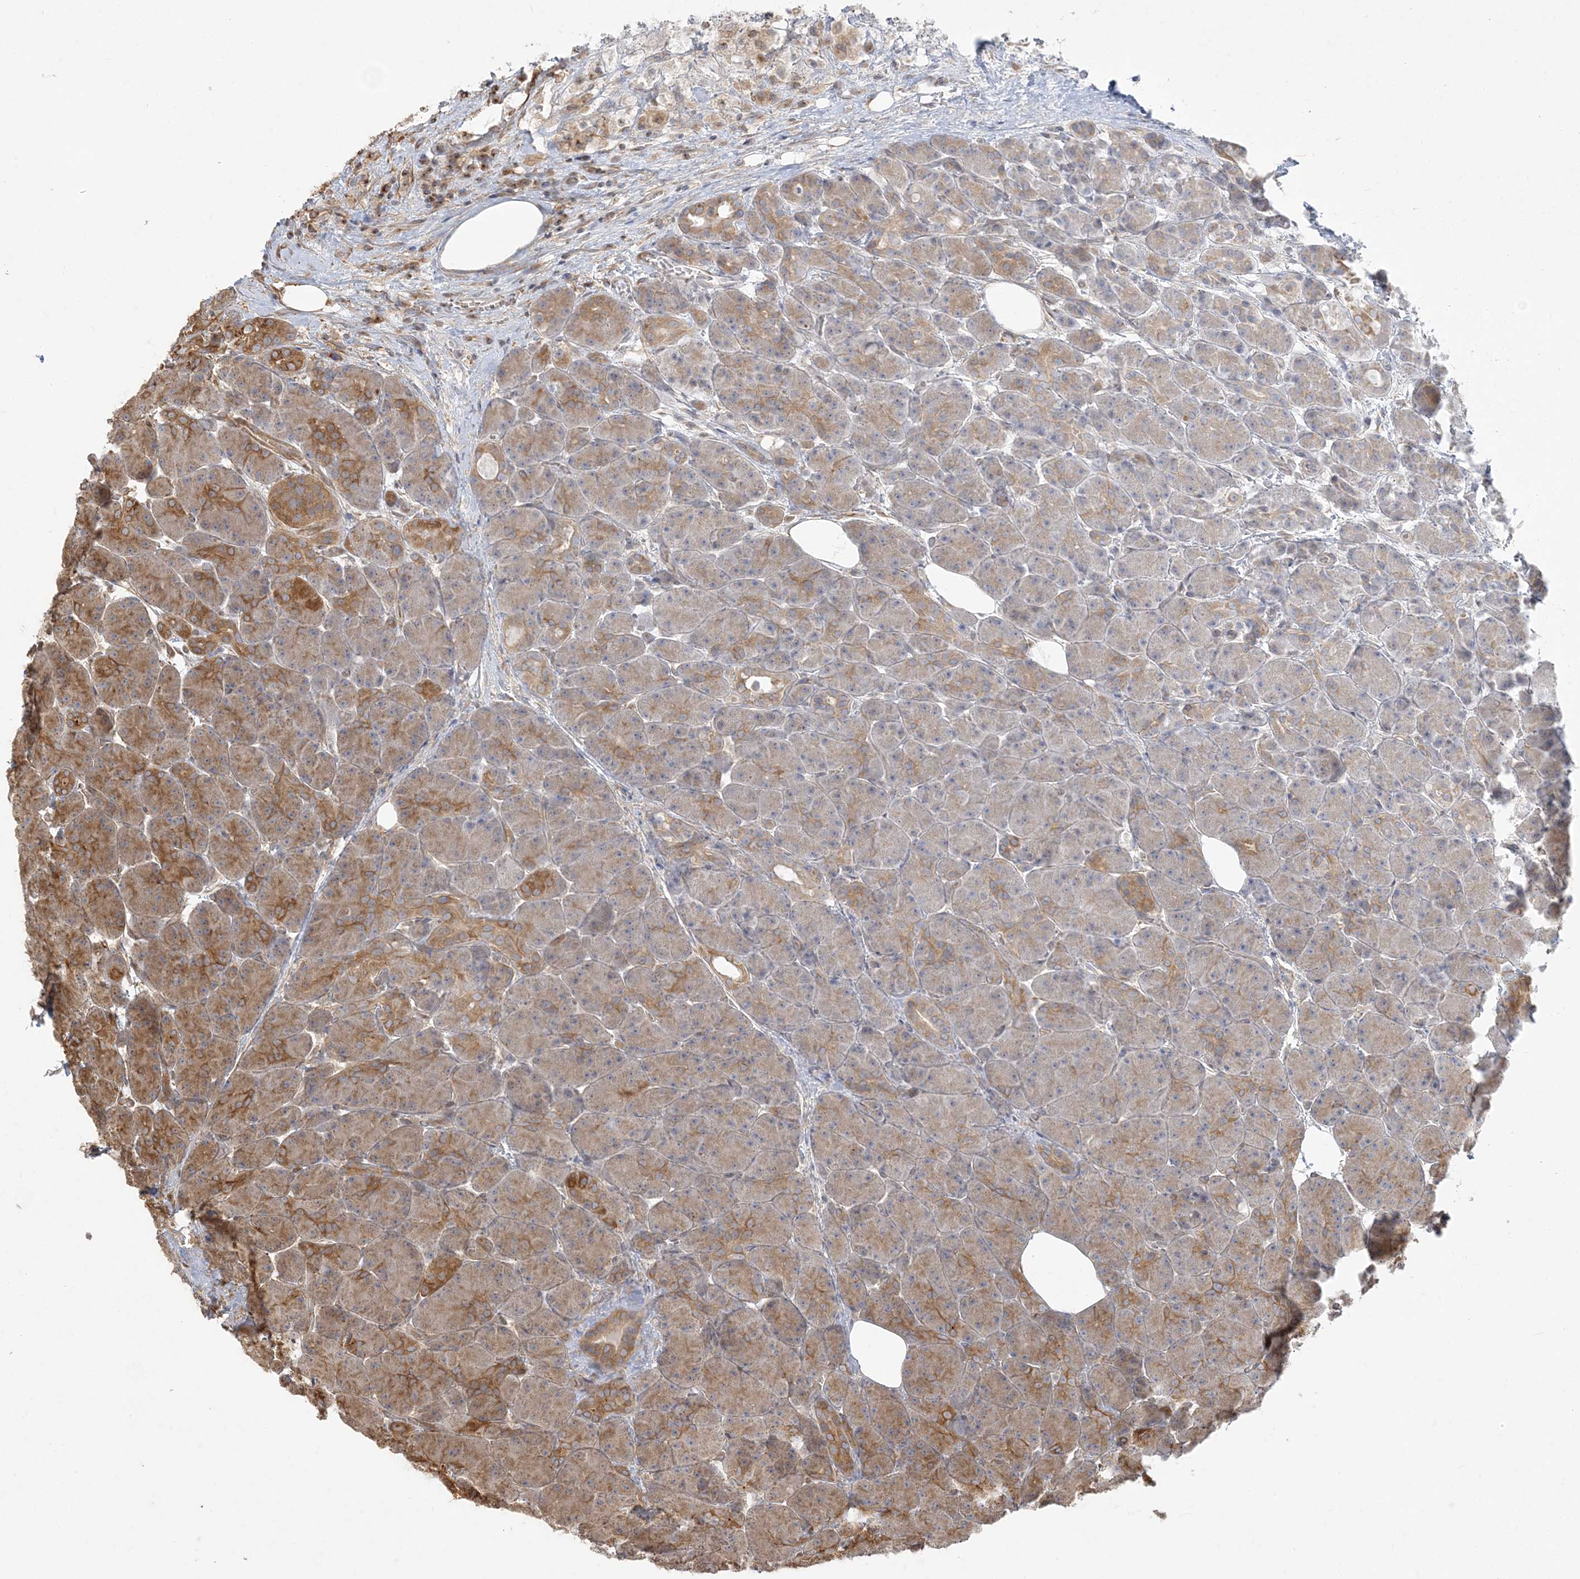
{"staining": {"intensity": "moderate", "quantity": "25%-75%", "location": "cytoplasmic/membranous"}, "tissue": "pancreas", "cell_type": "Exocrine glandular cells", "image_type": "normal", "snomed": [{"axis": "morphology", "description": "Normal tissue, NOS"}, {"axis": "topography", "description": "Pancreas"}], "caption": "A micrograph of human pancreas stained for a protein exhibits moderate cytoplasmic/membranous brown staining in exocrine glandular cells.", "gene": "ZC3H6", "patient": {"sex": "male", "age": 63}}